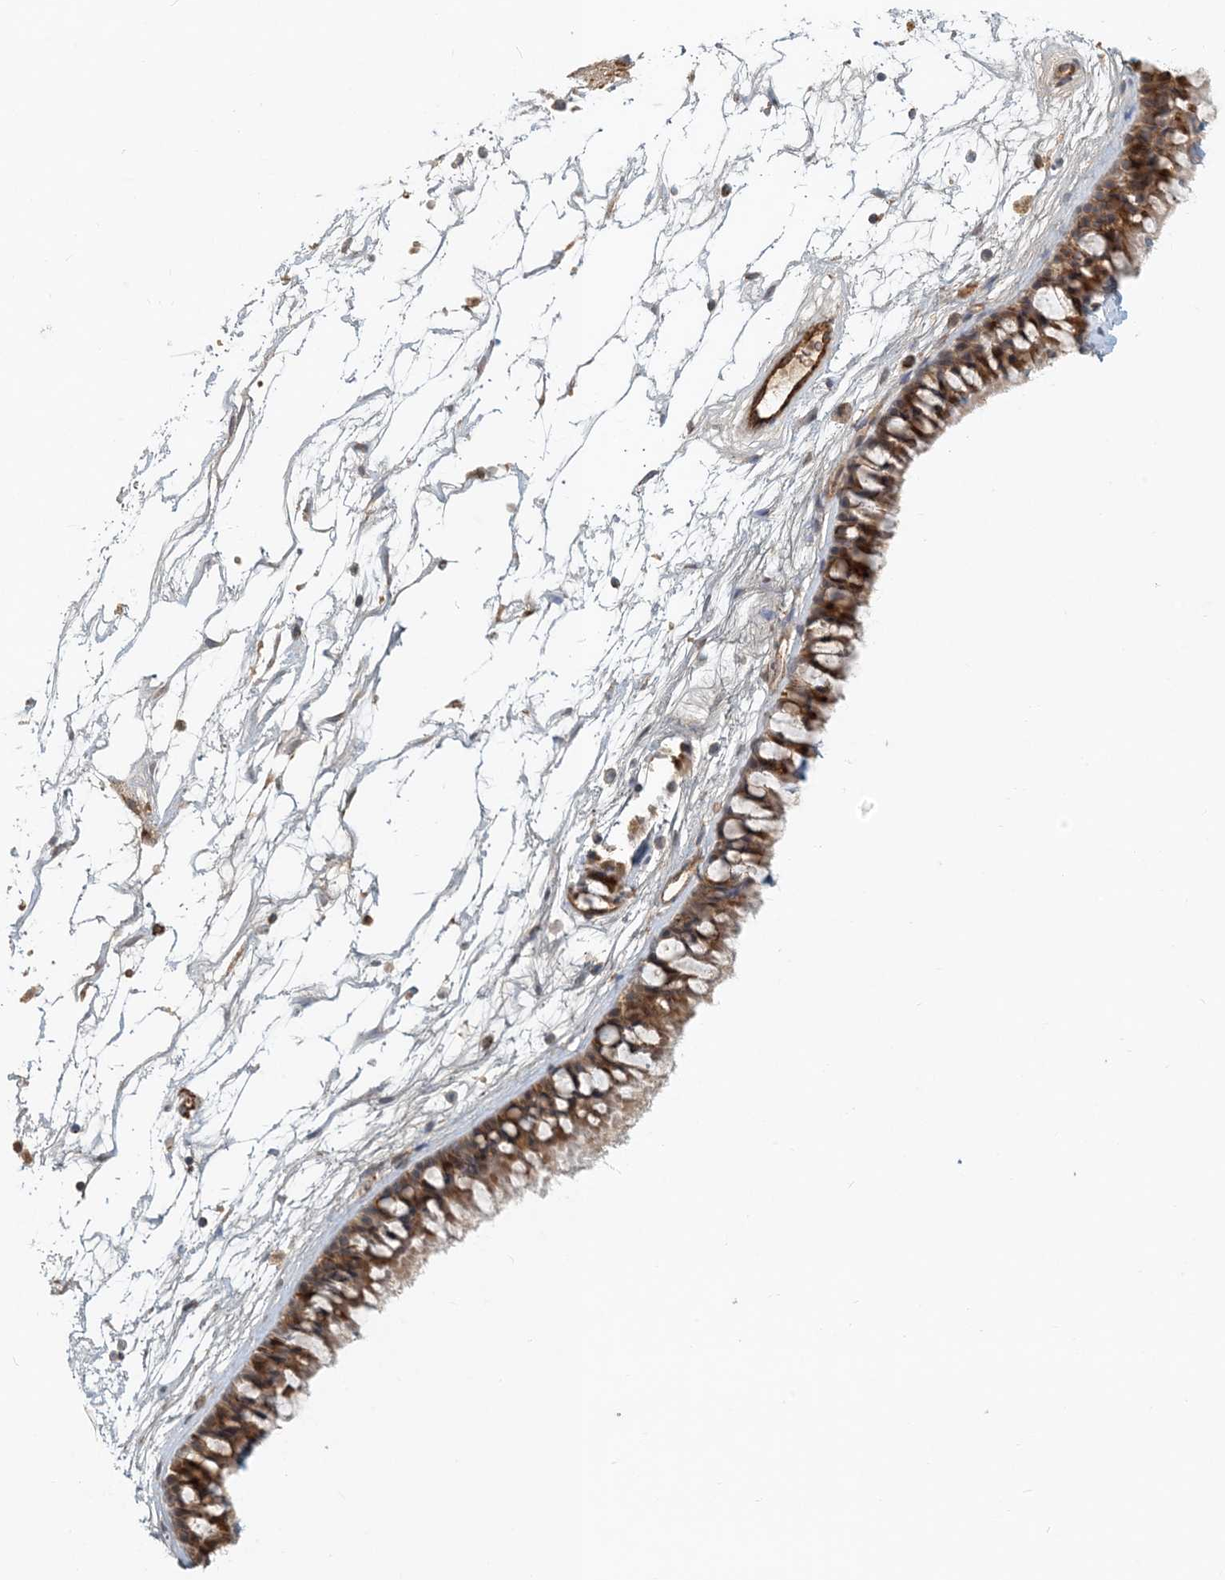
{"staining": {"intensity": "strong", "quantity": ">75%", "location": "cytoplasmic/membranous,nuclear"}, "tissue": "nasopharynx", "cell_type": "Respiratory epithelial cells", "image_type": "normal", "snomed": [{"axis": "morphology", "description": "Normal tissue, NOS"}, {"axis": "topography", "description": "Nasopharynx"}], "caption": "Immunohistochemistry (DAB) staining of benign human nasopharynx exhibits strong cytoplasmic/membranous,nuclear protein expression in about >75% of respiratory epithelial cells.", "gene": "ZBTB3", "patient": {"sex": "male", "age": 64}}